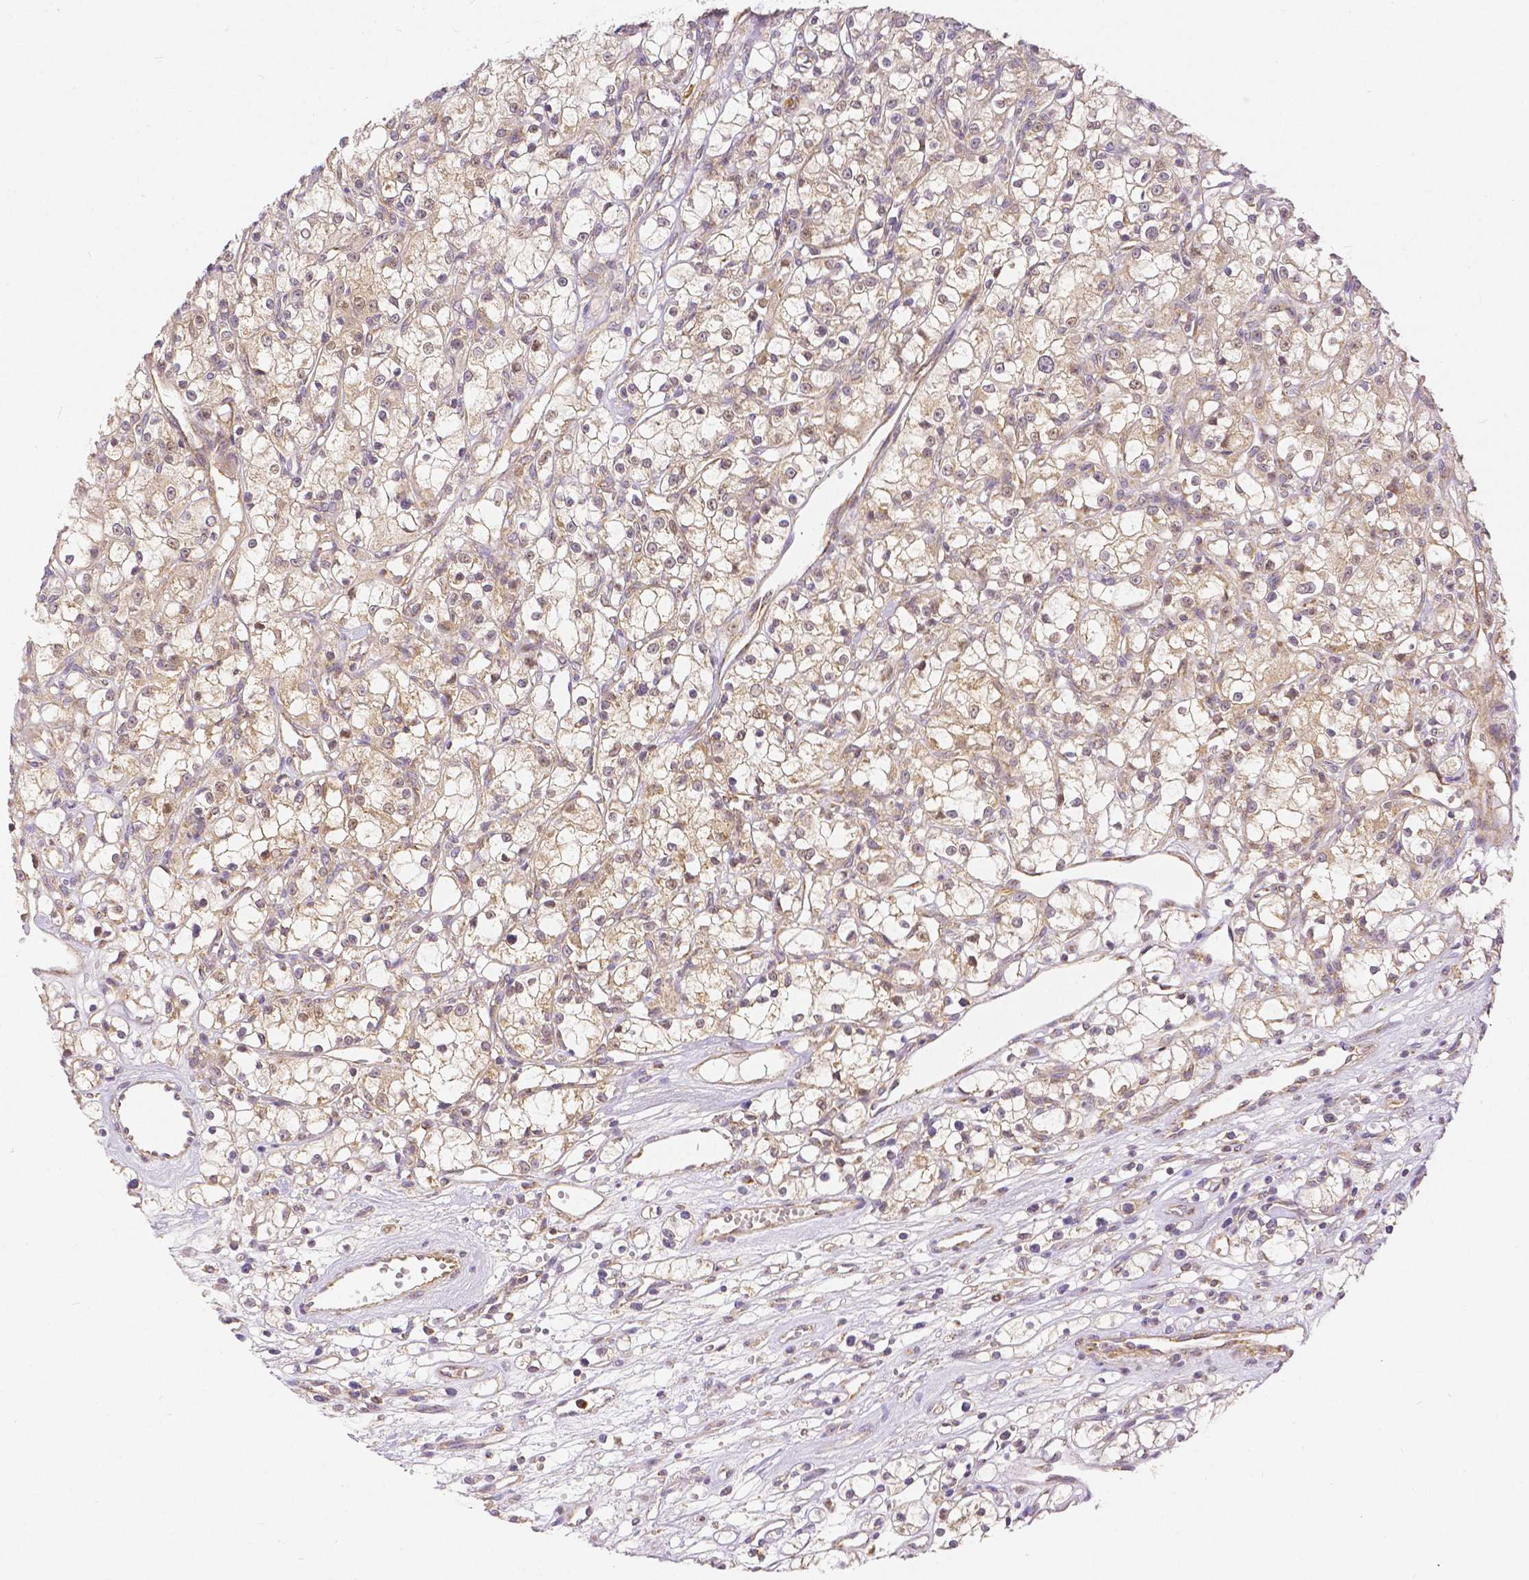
{"staining": {"intensity": "weak", "quantity": ">75%", "location": "cytoplasmic/membranous"}, "tissue": "renal cancer", "cell_type": "Tumor cells", "image_type": "cancer", "snomed": [{"axis": "morphology", "description": "Adenocarcinoma, NOS"}, {"axis": "topography", "description": "Kidney"}], "caption": "Tumor cells display weak cytoplasmic/membranous positivity in about >75% of cells in adenocarcinoma (renal). (DAB IHC with brightfield microscopy, high magnification).", "gene": "RHOT1", "patient": {"sex": "female", "age": 59}}